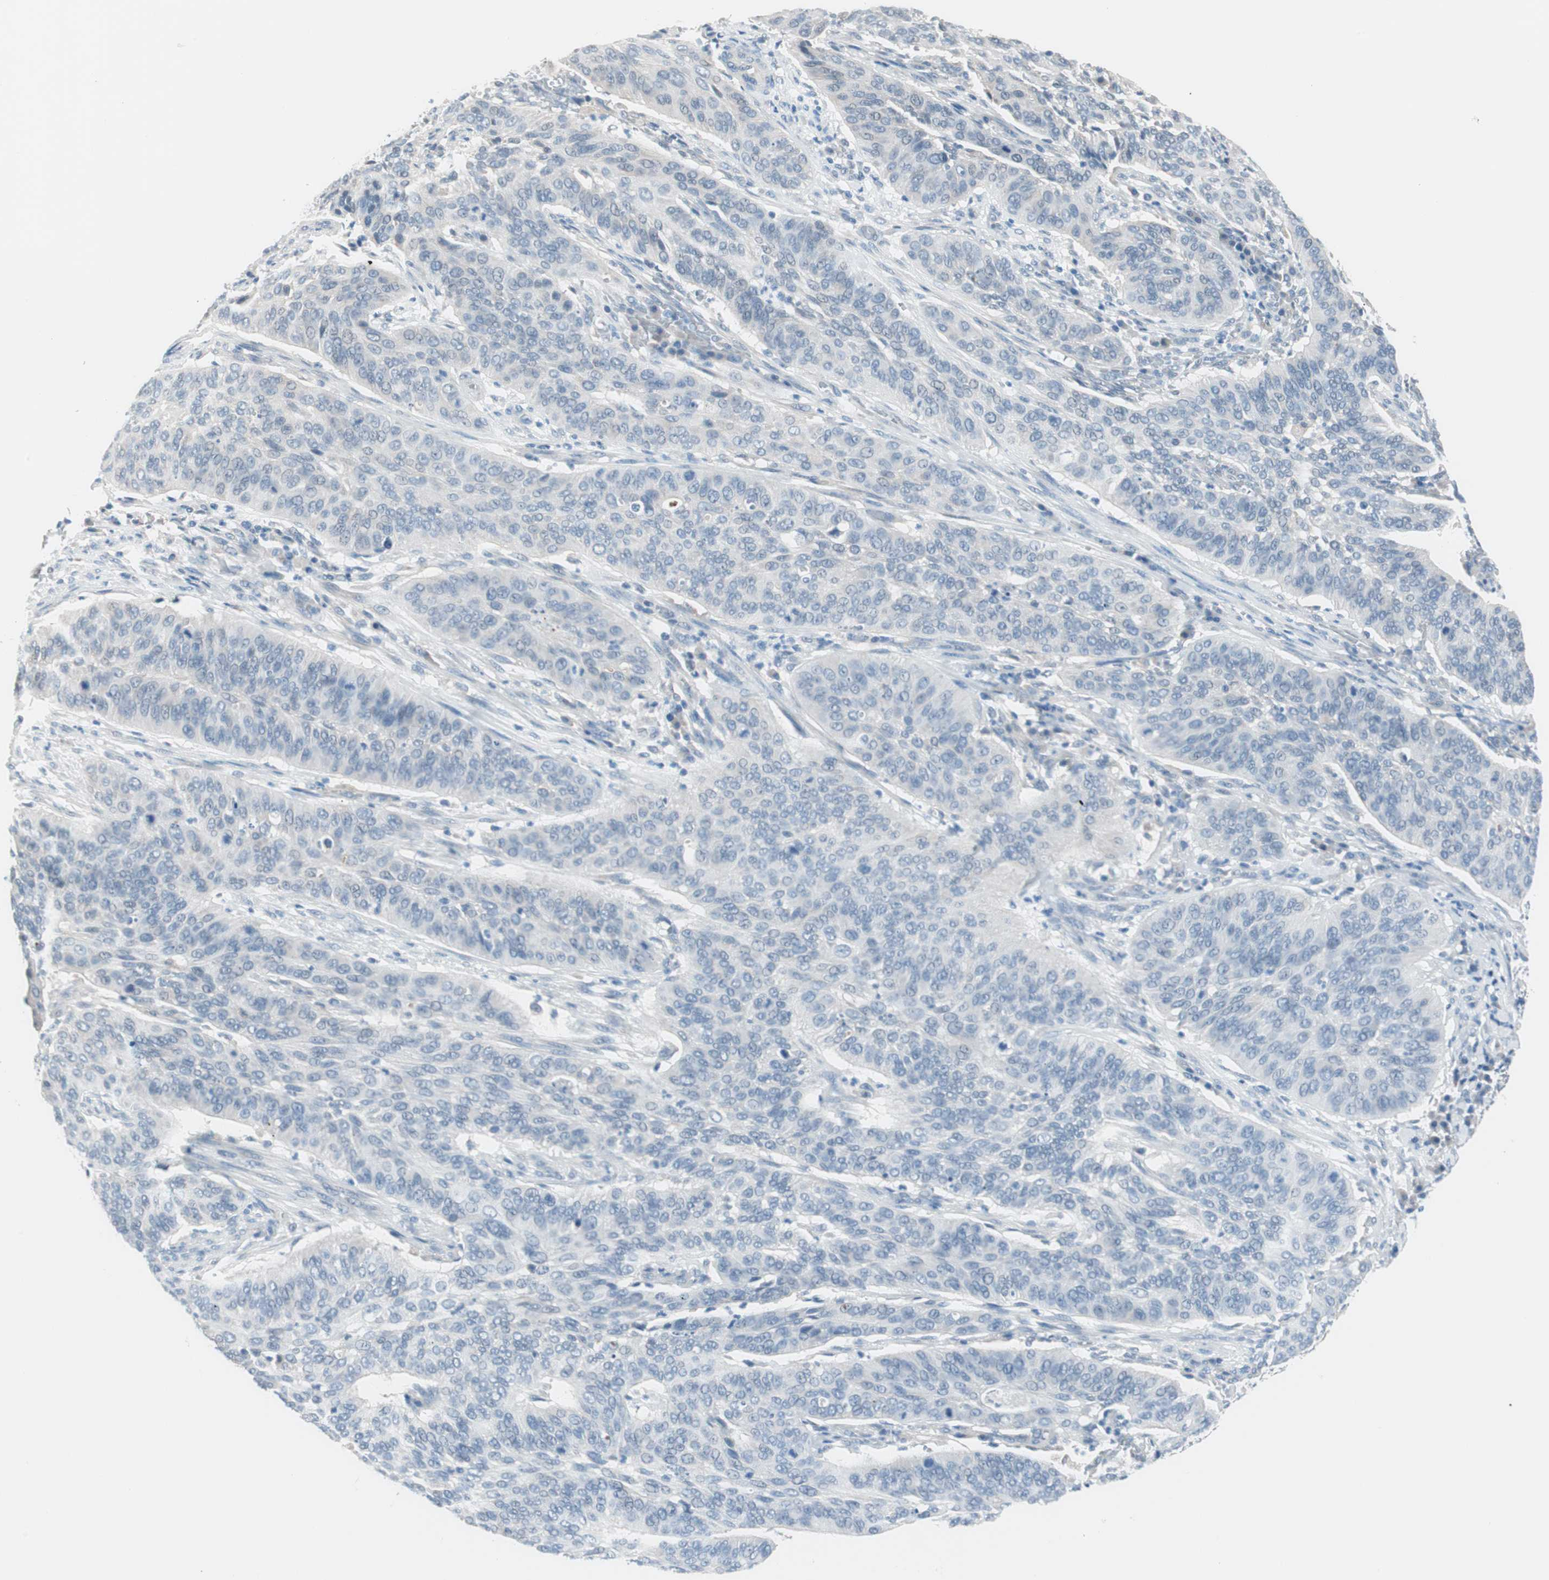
{"staining": {"intensity": "negative", "quantity": "none", "location": "none"}, "tissue": "cervical cancer", "cell_type": "Tumor cells", "image_type": "cancer", "snomed": [{"axis": "morphology", "description": "Squamous cell carcinoma, NOS"}, {"axis": "topography", "description": "Cervix"}], "caption": "Immunohistochemistry photomicrograph of human cervical squamous cell carcinoma stained for a protein (brown), which demonstrates no expression in tumor cells. The staining is performed using DAB (3,3'-diaminobenzidine) brown chromogen with nuclei counter-stained in using hematoxylin.", "gene": "VIL1", "patient": {"sex": "female", "age": 39}}